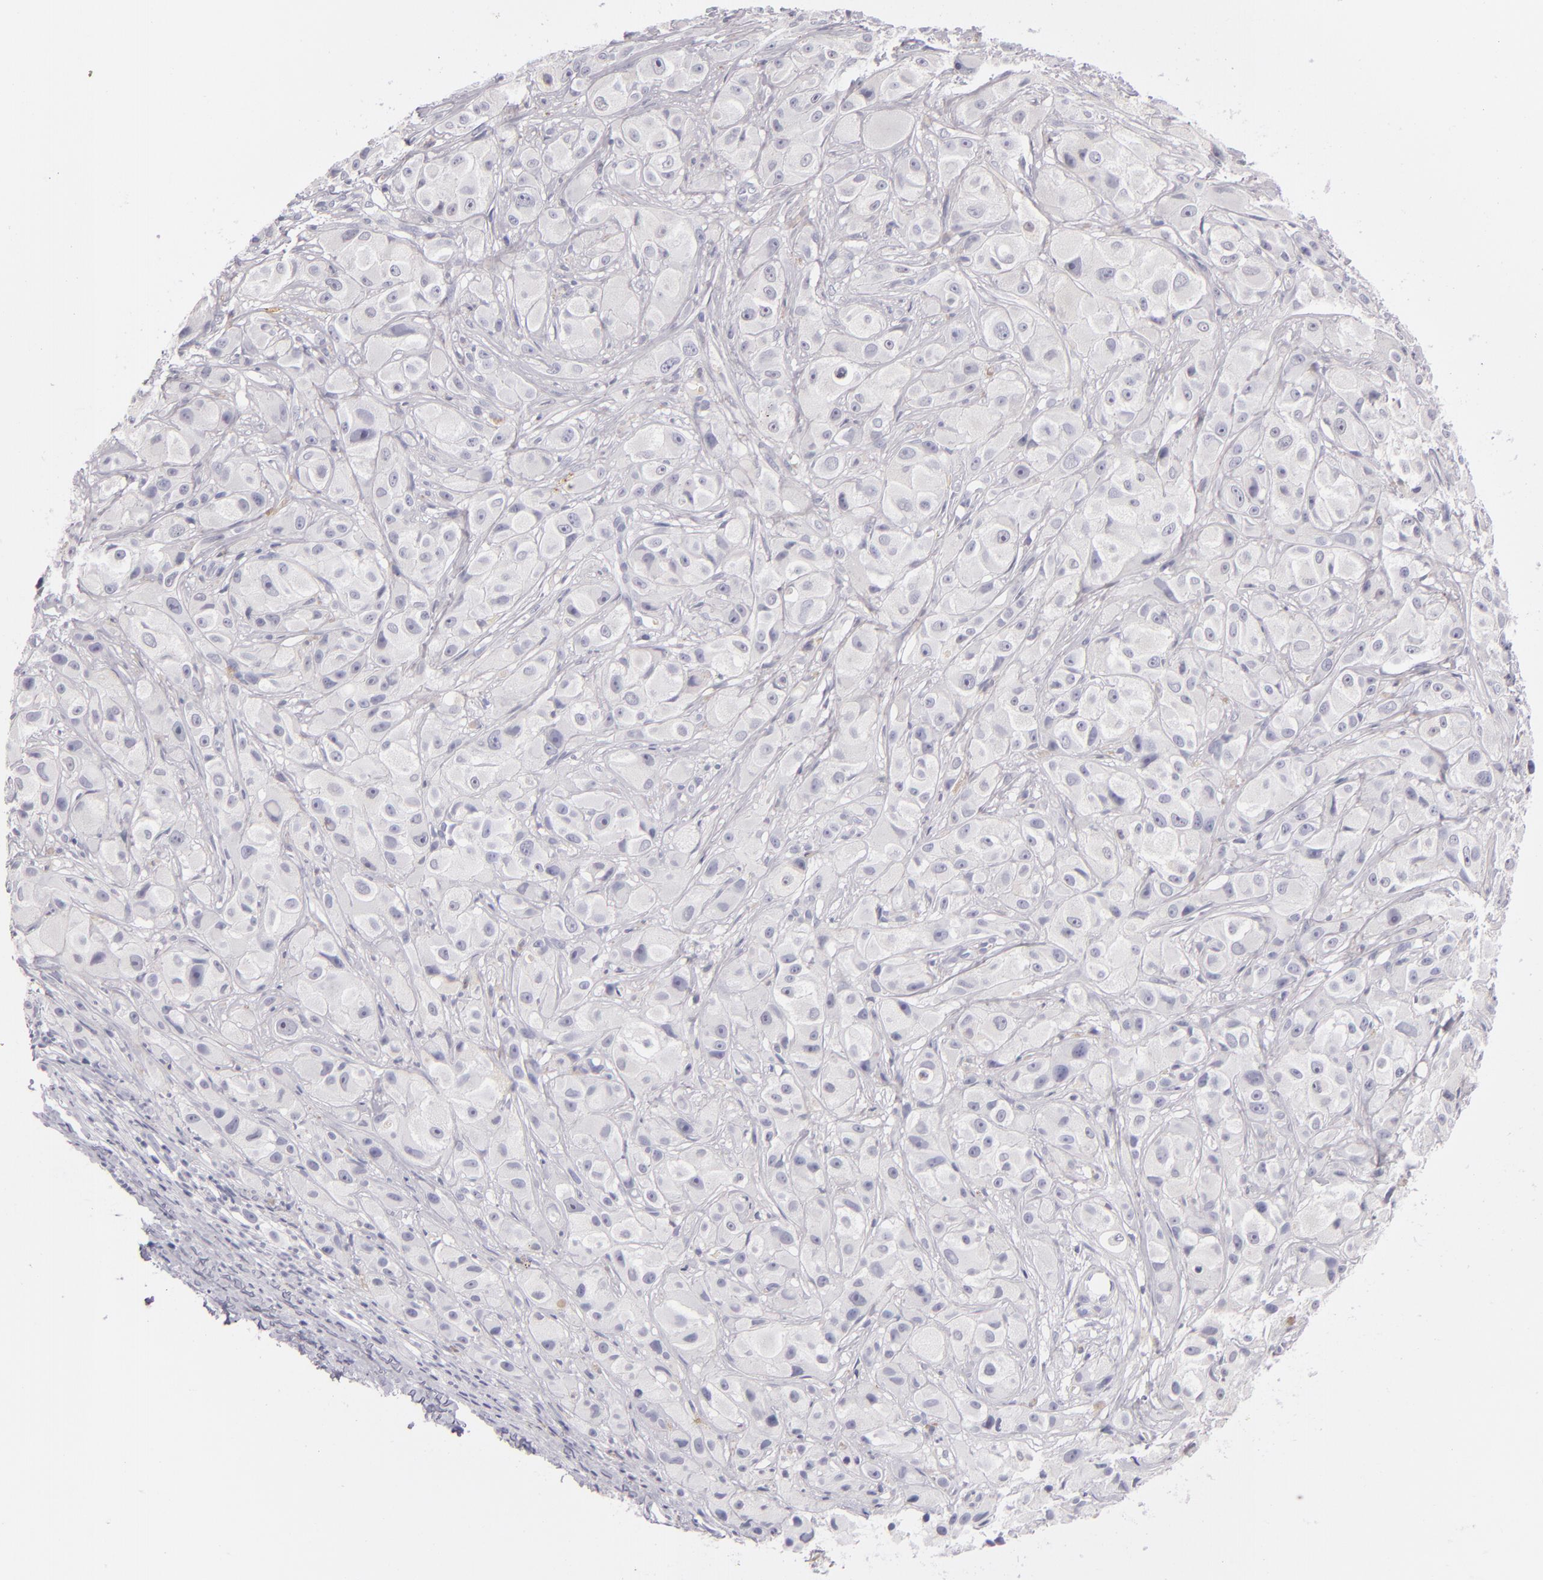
{"staining": {"intensity": "negative", "quantity": "none", "location": "none"}, "tissue": "melanoma", "cell_type": "Tumor cells", "image_type": "cancer", "snomed": [{"axis": "morphology", "description": "Malignant melanoma, NOS"}, {"axis": "topography", "description": "Skin"}], "caption": "Tumor cells are negative for protein expression in human malignant melanoma. Brightfield microscopy of IHC stained with DAB (brown) and hematoxylin (blue), captured at high magnification.", "gene": "CD207", "patient": {"sex": "male", "age": 56}}